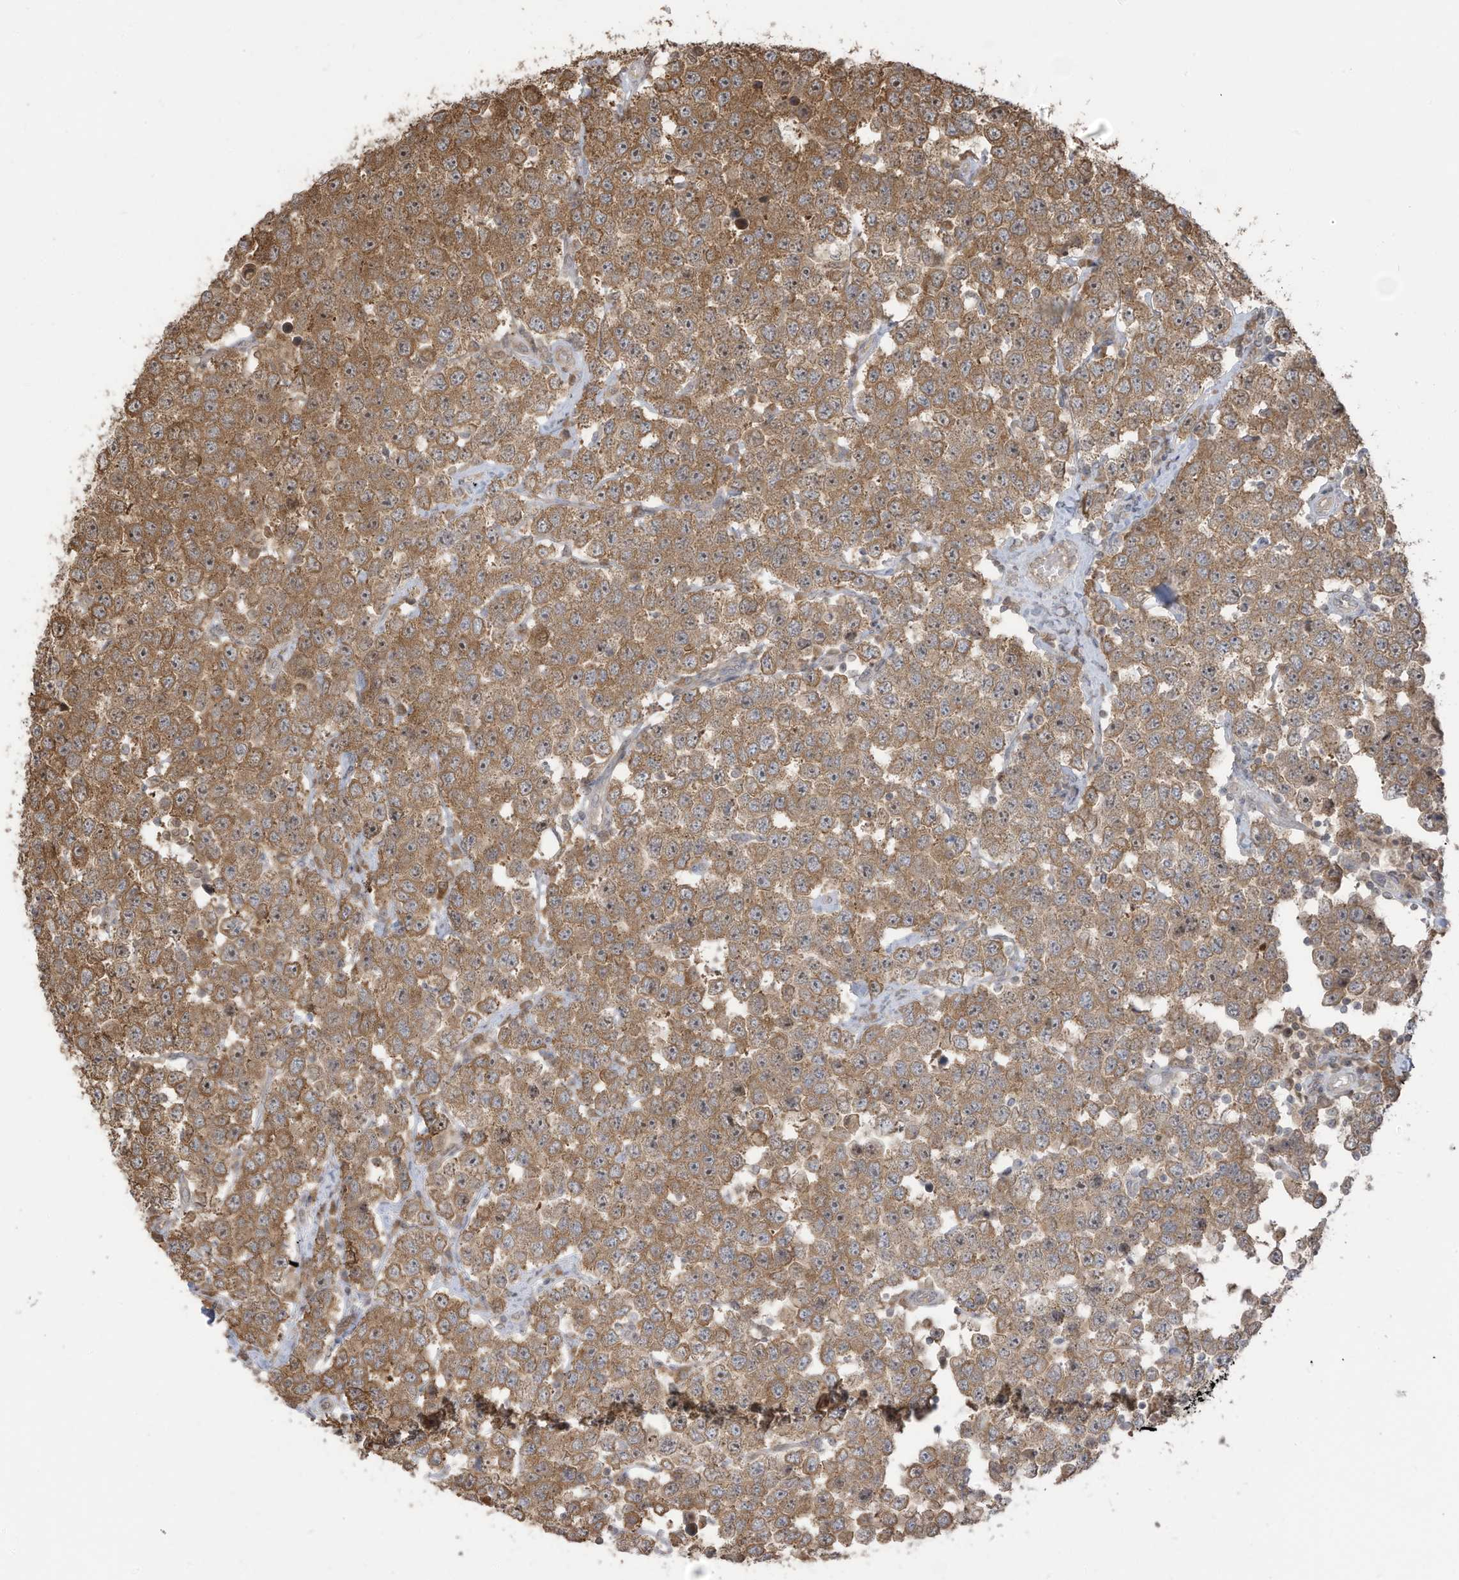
{"staining": {"intensity": "moderate", "quantity": ">75%", "location": "cytoplasmic/membranous,nuclear"}, "tissue": "testis cancer", "cell_type": "Tumor cells", "image_type": "cancer", "snomed": [{"axis": "morphology", "description": "Seminoma, NOS"}, {"axis": "topography", "description": "Testis"}], "caption": "Tumor cells reveal moderate cytoplasmic/membranous and nuclear expression in about >75% of cells in testis seminoma. (brown staining indicates protein expression, while blue staining denotes nuclei).", "gene": "CARF", "patient": {"sex": "male", "age": 28}}